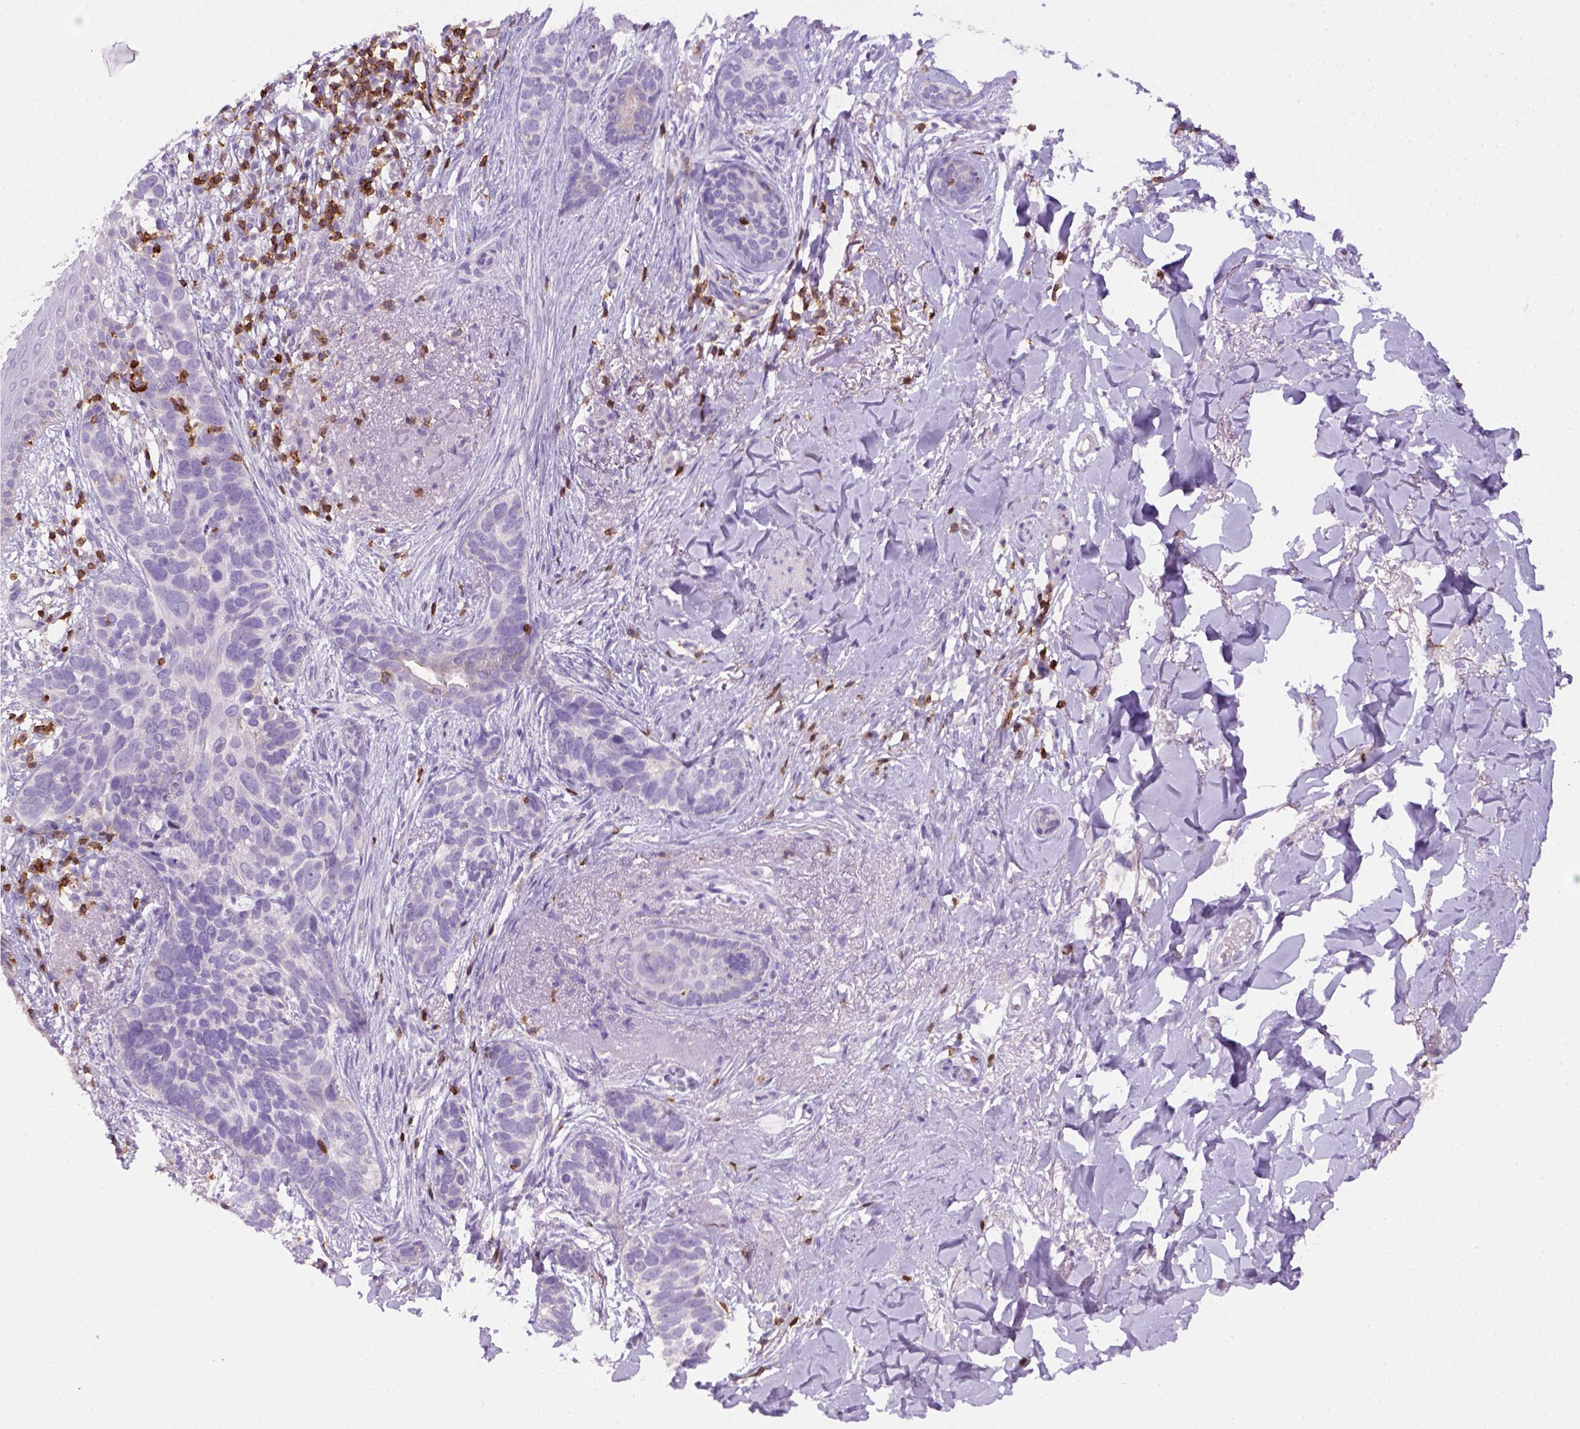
{"staining": {"intensity": "negative", "quantity": "none", "location": "none"}, "tissue": "skin cancer", "cell_type": "Tumor cells", "image_type": "cancer", "snomed": [{"axis": "morphology", "description": "Normal tissue, NOS"}, {"axis": "morphology", "description": "Basal cell carcinoma"}, {"axis": "topography", "description": "Skin"}], "caption": "Image shows no protein staining in tumor cells of skin basal cell carcinoma tissue. (DAB (3,3'-diaminobenzidine) IHC with hematoxylin counter stain).", "gene": "CD3E", "patient": {"sex": "male", "age": 84}}